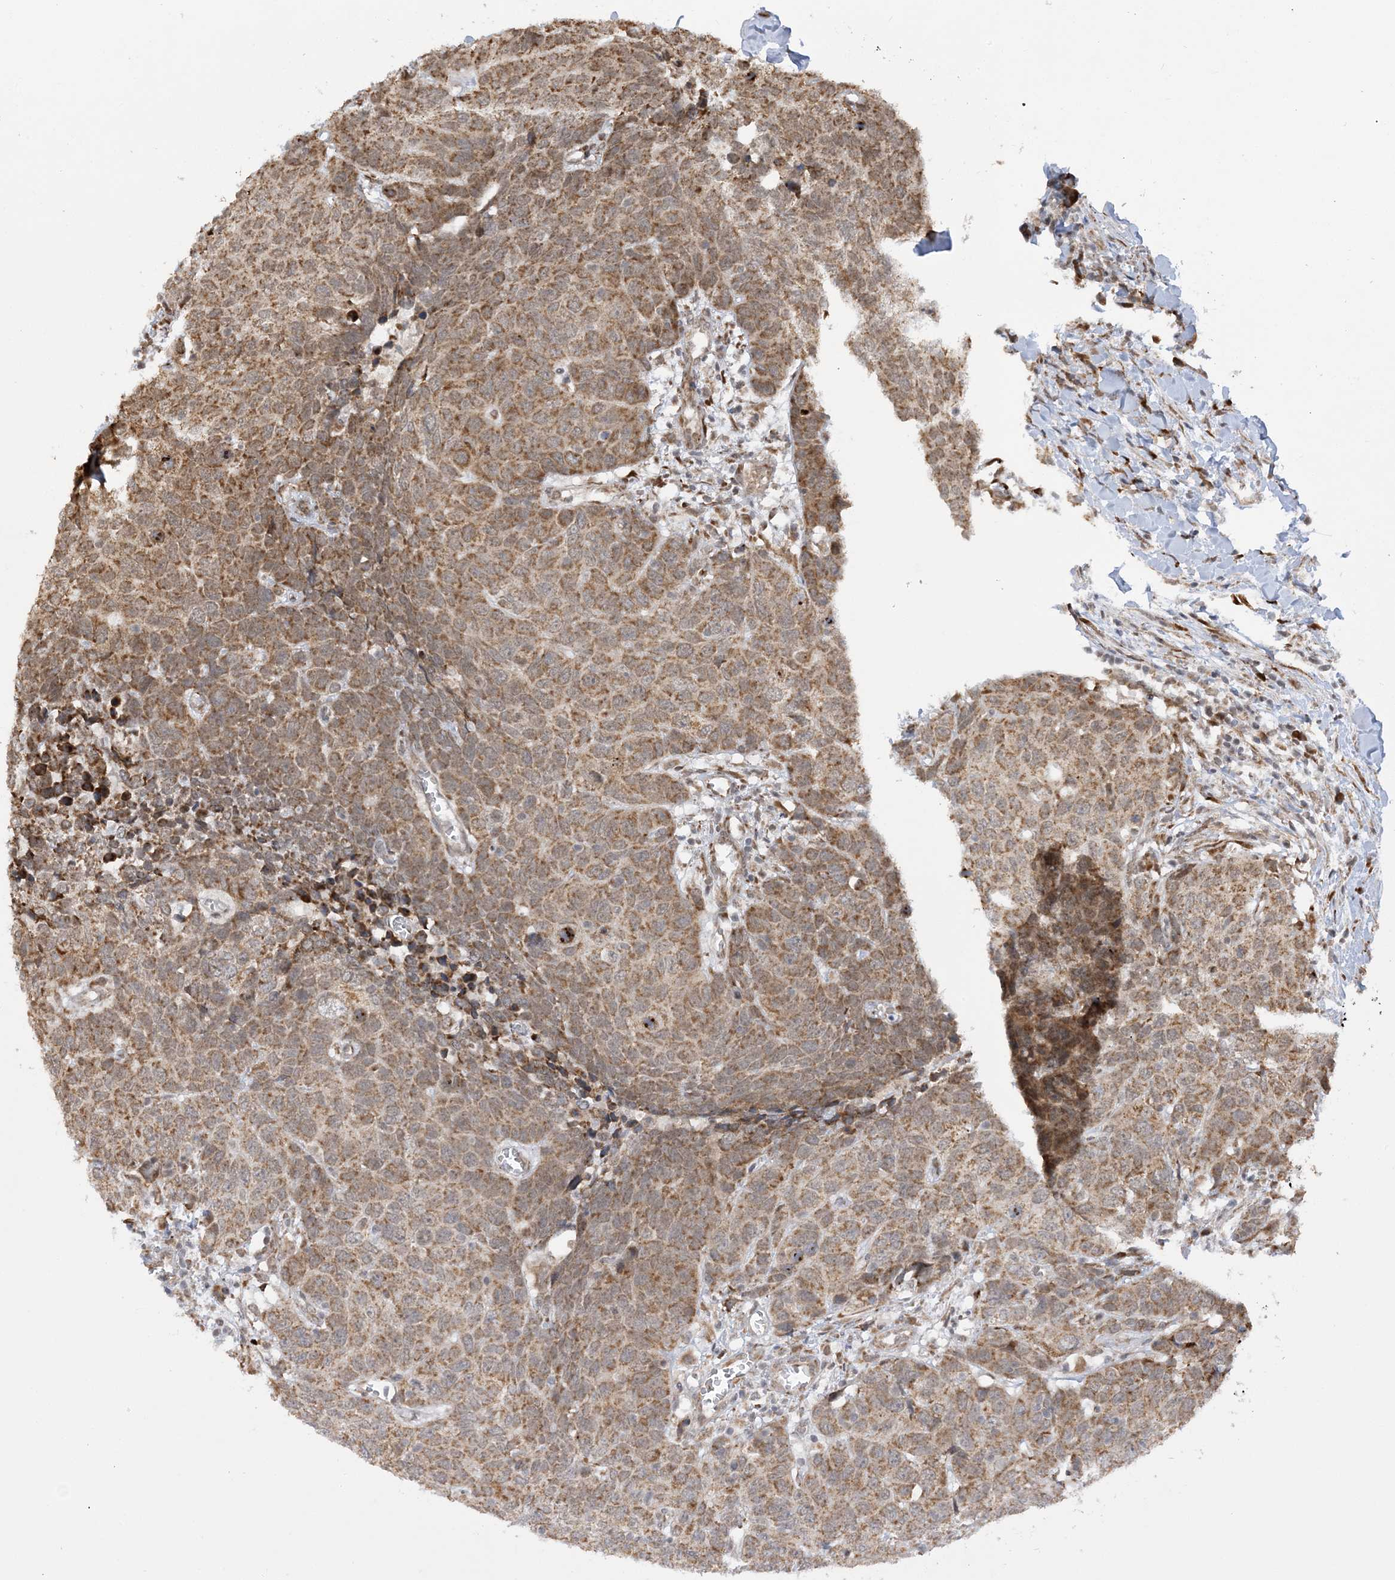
{"staining": {"intensity": "moderate", "quantity": ">75%", "location": "cytoplasmic/membranous"}, "tissue": "head and neck cancer", "cell_type": "Tumor cells", "image_type": "cancer", "snomed": [{"axis": "morphology", "description": "Squamous cell carcinoma, NOS"}, {"axis": "topography", "description": "Head-Neck"}], "caption": "An image of human head and neck cancer (squamous cell carcinoma) stained for a protein displays moderate cytoplasmic/membranous brown staining in tumor cells.", "gene": "MRPL47", "patient": {"sex": "male", "age": 66}}